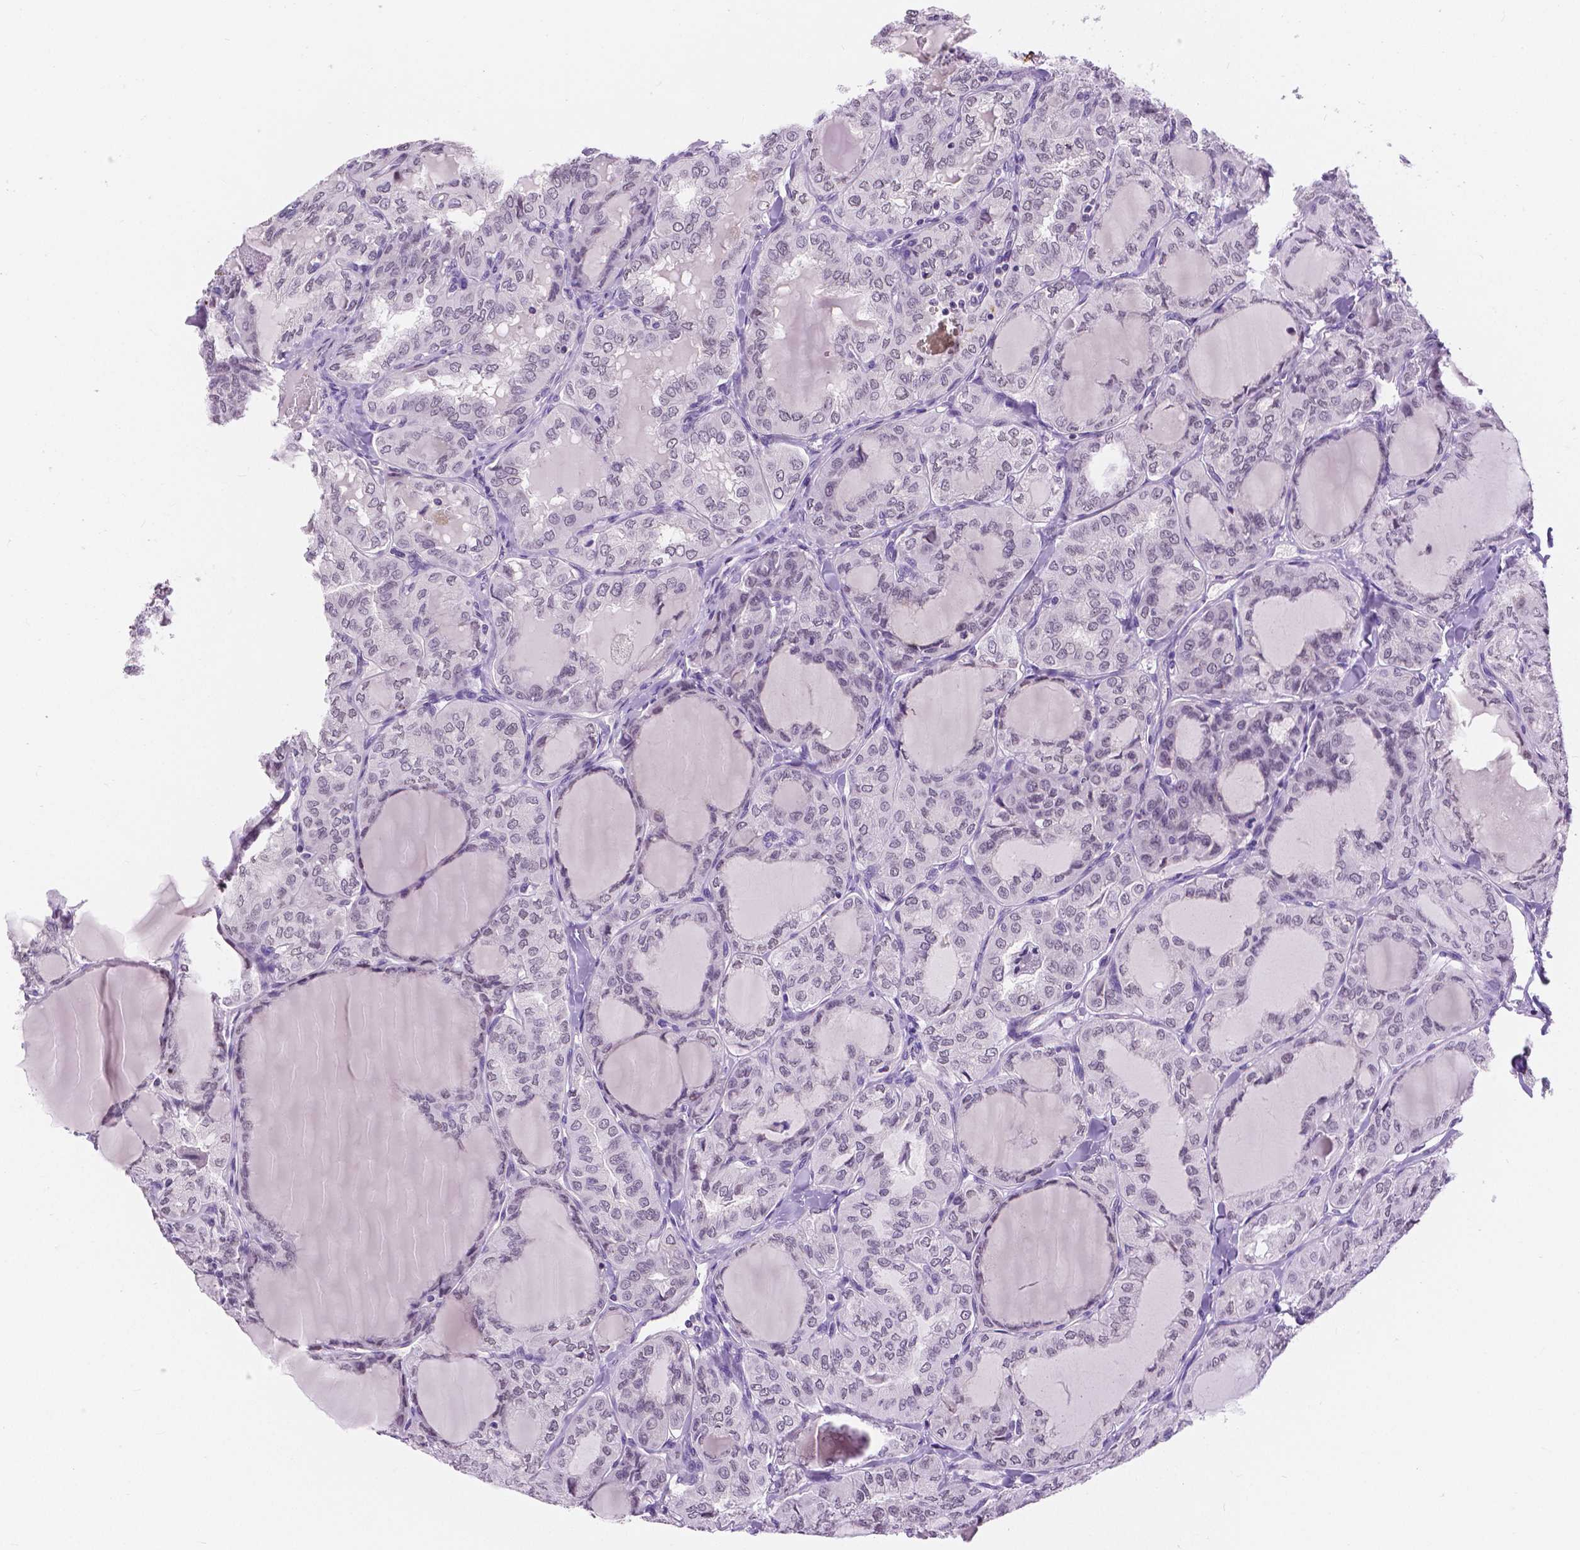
{"staining": {"intensity": "negative", "quantity": "none", "location": "none"}, "tissue": "thyroid cancer", "cell_type": "Tumor cells", "image_type": "cancer", "snomed": [{"axis": "morphology", "description": "Papillary adenocarcinoma, NOS"}, {"axis": "topography", "description": "Thyroid gland"}], "caption": "Tumor cells are negative for protein expression in human thyroid cancer (papillary adenocarcinoma).", "gene": "NHP2", "patient": {"sex": "male", "age": 20}}